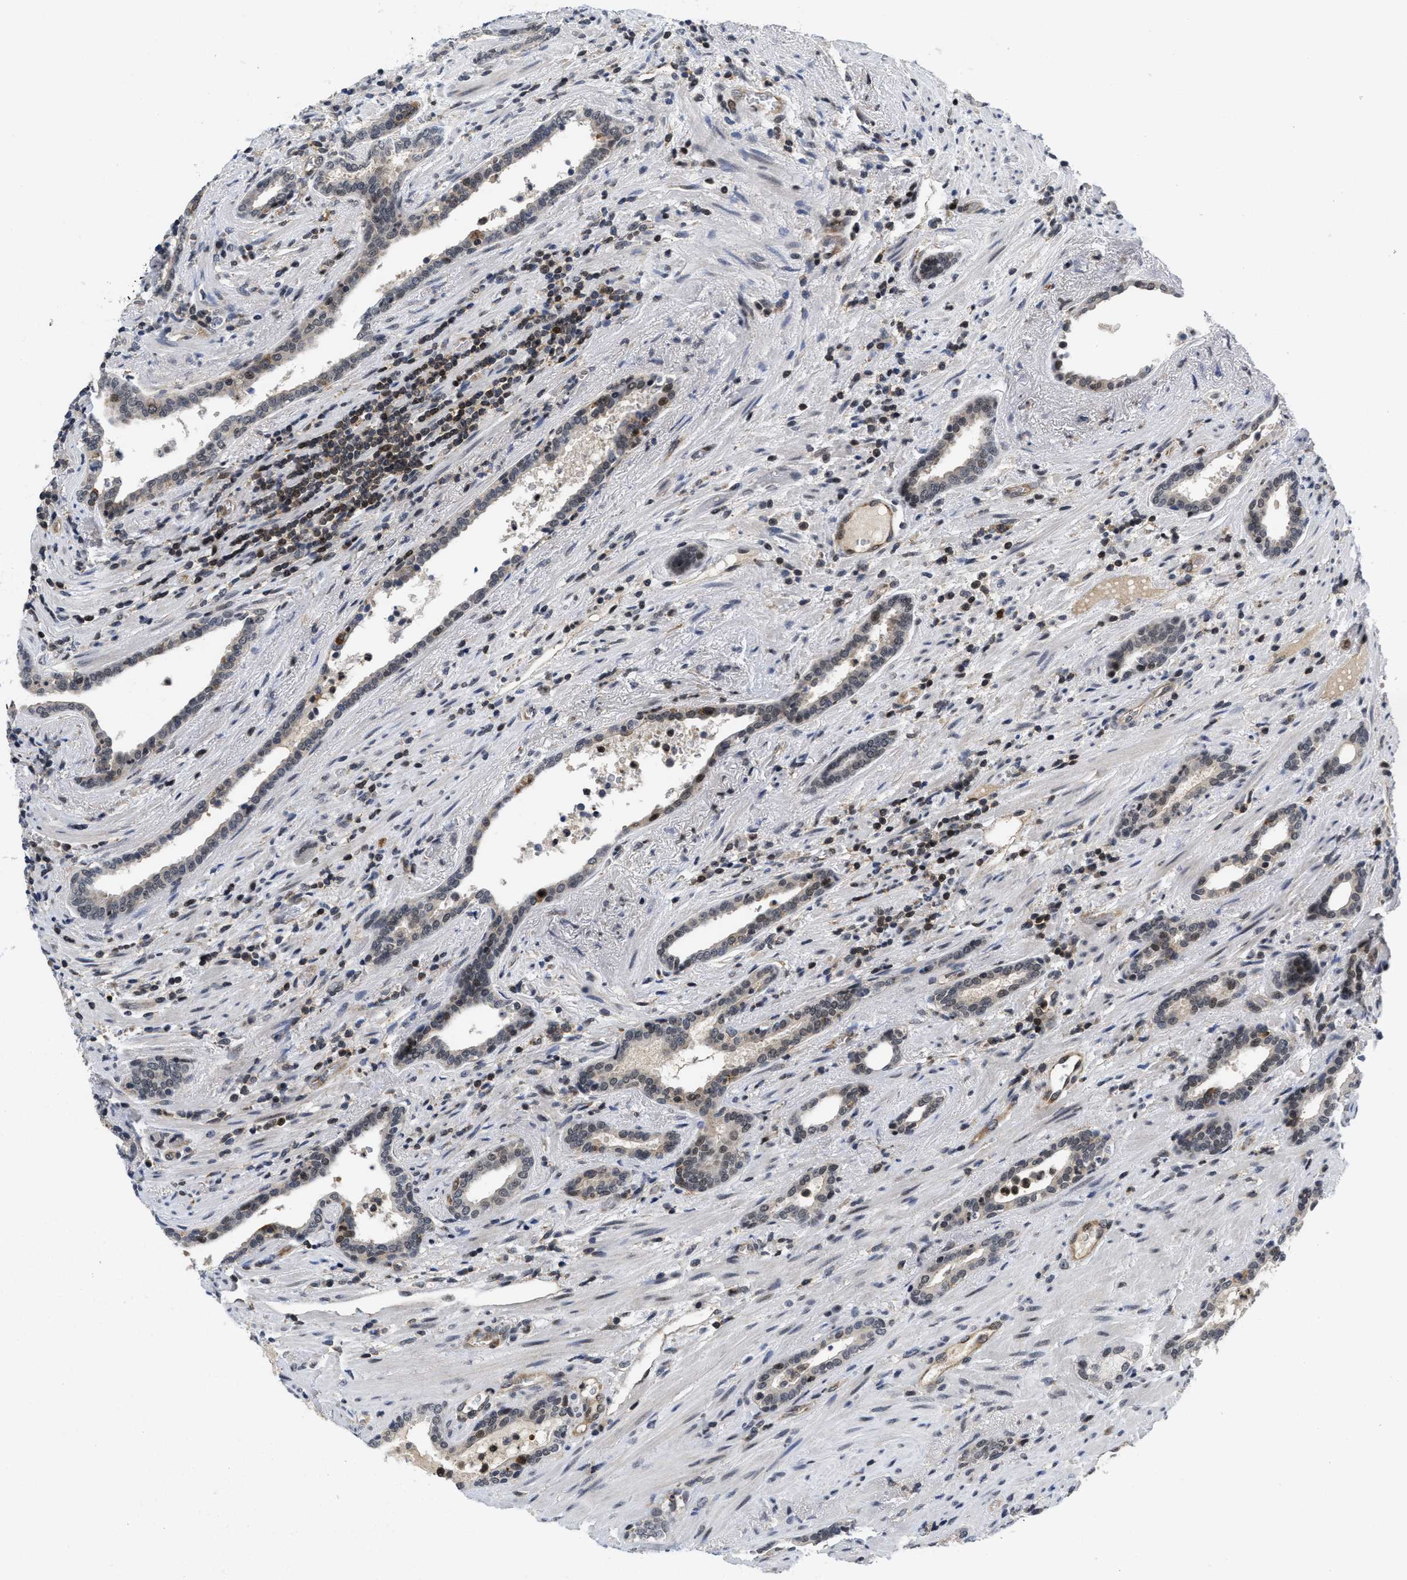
{"staining": {"intensity": "weak", "quantity": "25%-75%", "location": "cytoplasmic/membranous,nuclear"}, "tissue": "prostate cancer", "cell_type": "Tumor cells", "image_type": "cancer", "snomed": [{"axis": "morphology", "description": "Adenocarcinoma, High grade"}, {"axis": "topography", "description": "Prostate"}], "caption": "Protein staining displays weak cytoplasmic/membranous and nuclear staining in approximately 25%-75% of tumor cells in prostate cancer (high-grade adenocarcinoma). (Brightfield microscopy of DAB IHC at high magnification).", "gene": "HIF1A", "patient": {"sex": "male", "age": 71}}